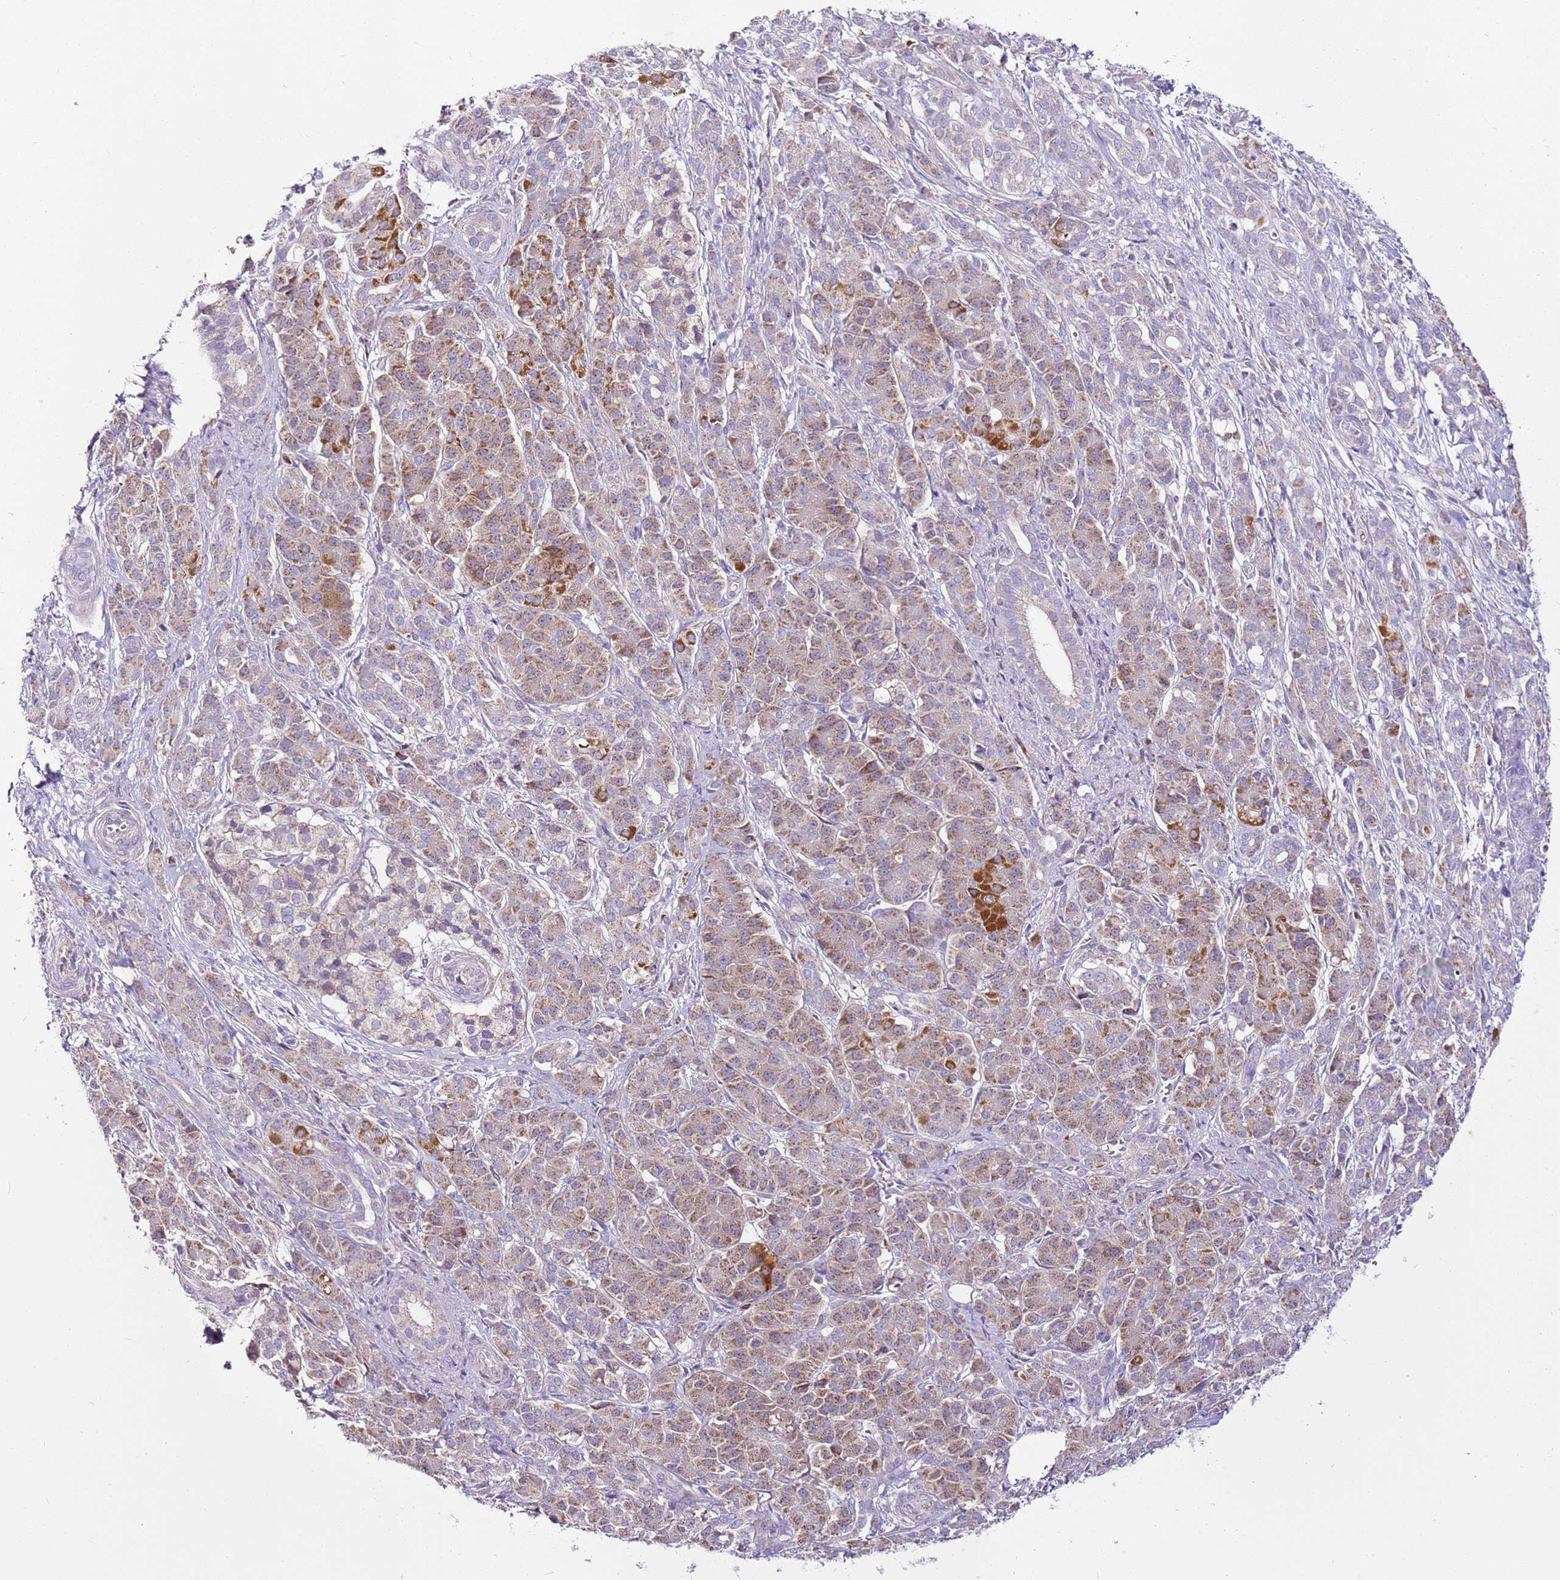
{"staining": {"intensity": "moderate", "quantity": "25%-75%", "location": "cytoplasmic/membranous"}, "tissue": "pancreatic cancer", "cell_type": "Tumor cells", "image_type": "cancer", "snomed": [{"axis": "morphology", "description": "Adenocarcinoma, NOS"}, {"axis": "topography", "description": "Pancreas"}], "caption": "Pancreatic cancer (adenocarcinoma) tissue shows moderate cytoplasmic/membranous positivity in about 25%-75% of tumor cells, visualized by immunohistochemistry. (Brightfield microscopy of DAB IHC at high magnification).", "gene": "MRPL36", "patient": {"sex": "male", "age": 57}}